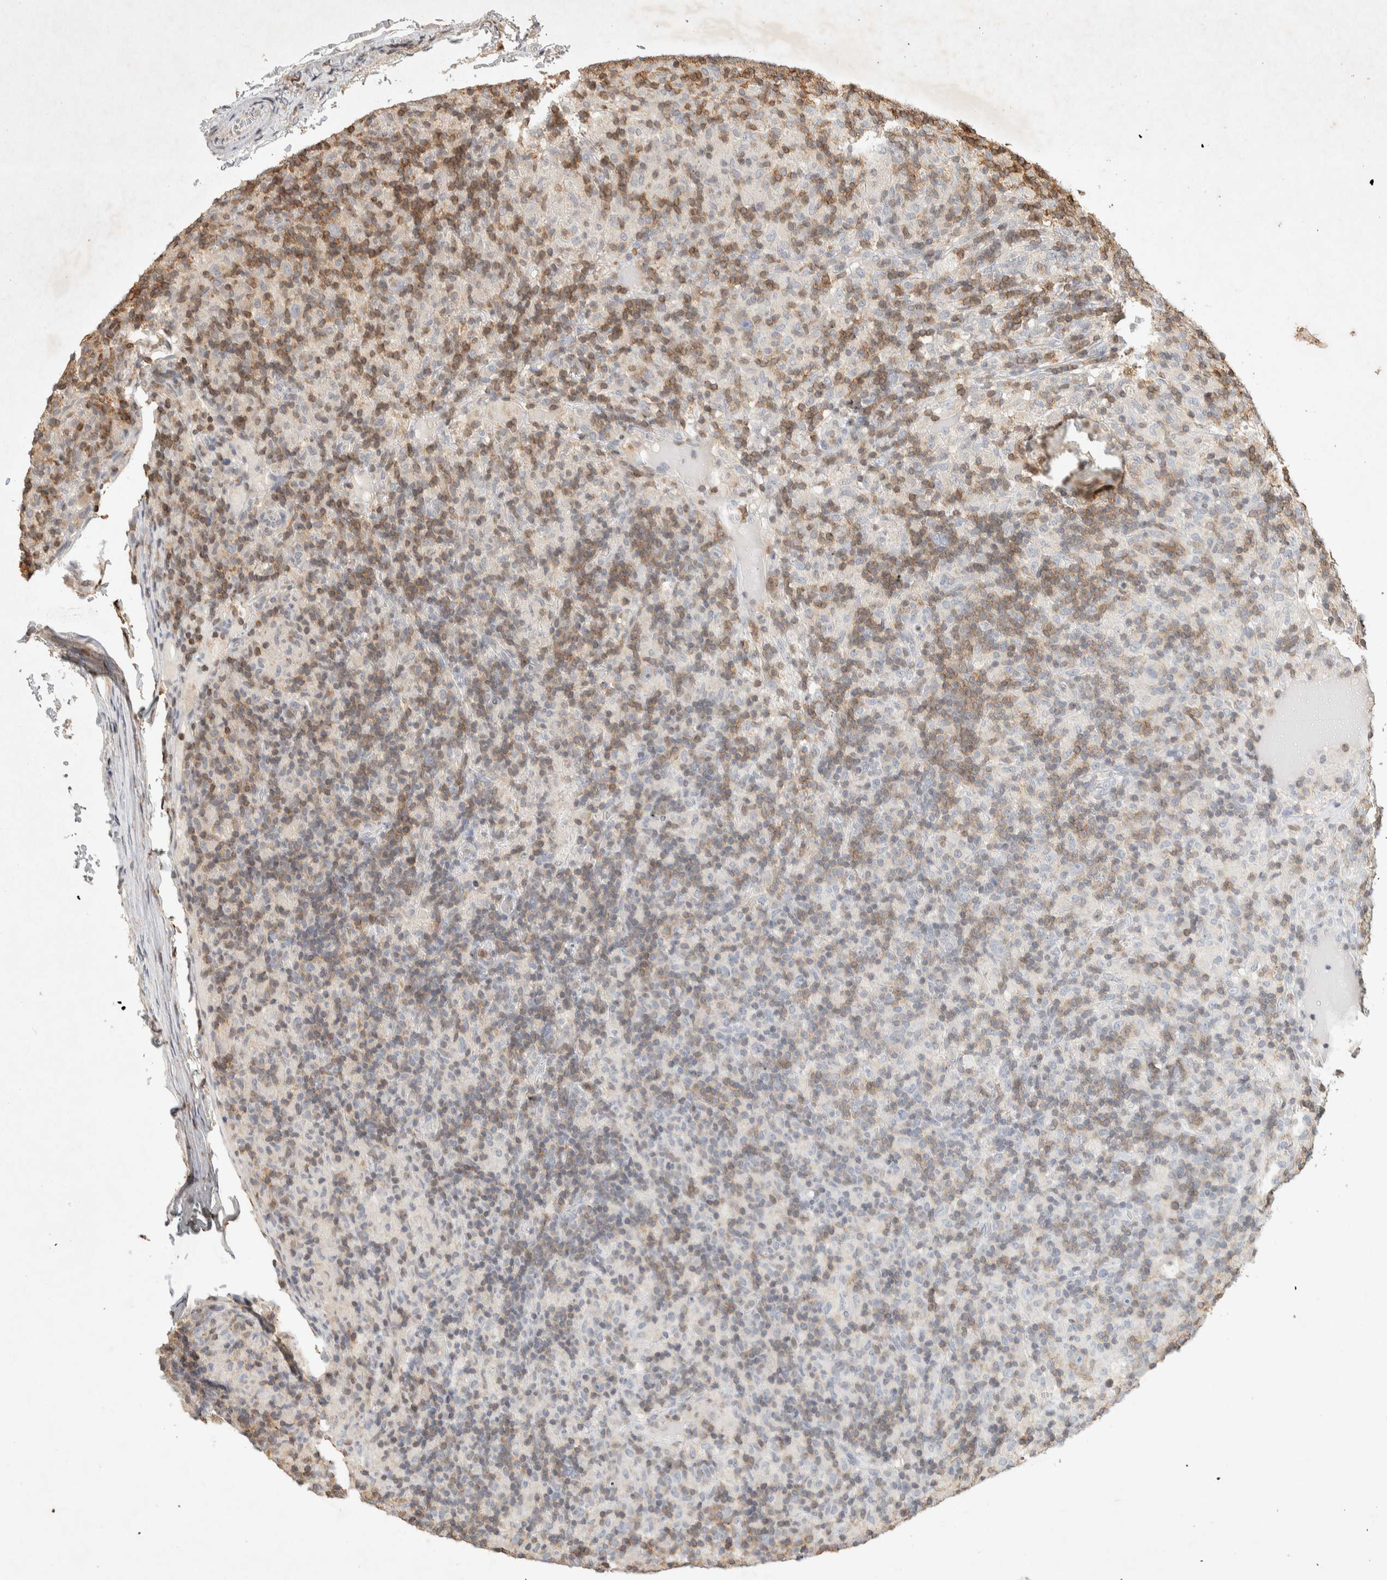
{"staining": {"intensity": "negative", "quantity": "none", "location": "none"}, "tissue": "lymphoma", "cell_type": "Tumor cells", "image_type": "cancer", "snomed": [{"axis": "morphology", "description": "Hodgkin's disease, NOS"}, {"axis": "topography", "description": "Lymph node"}], "caption": "Immunohistochemical staining of human lymphoma reveals no significant staining in tumor cells.", "gene": "RAC2", "patient": {"sex": "male", "age": 70}}